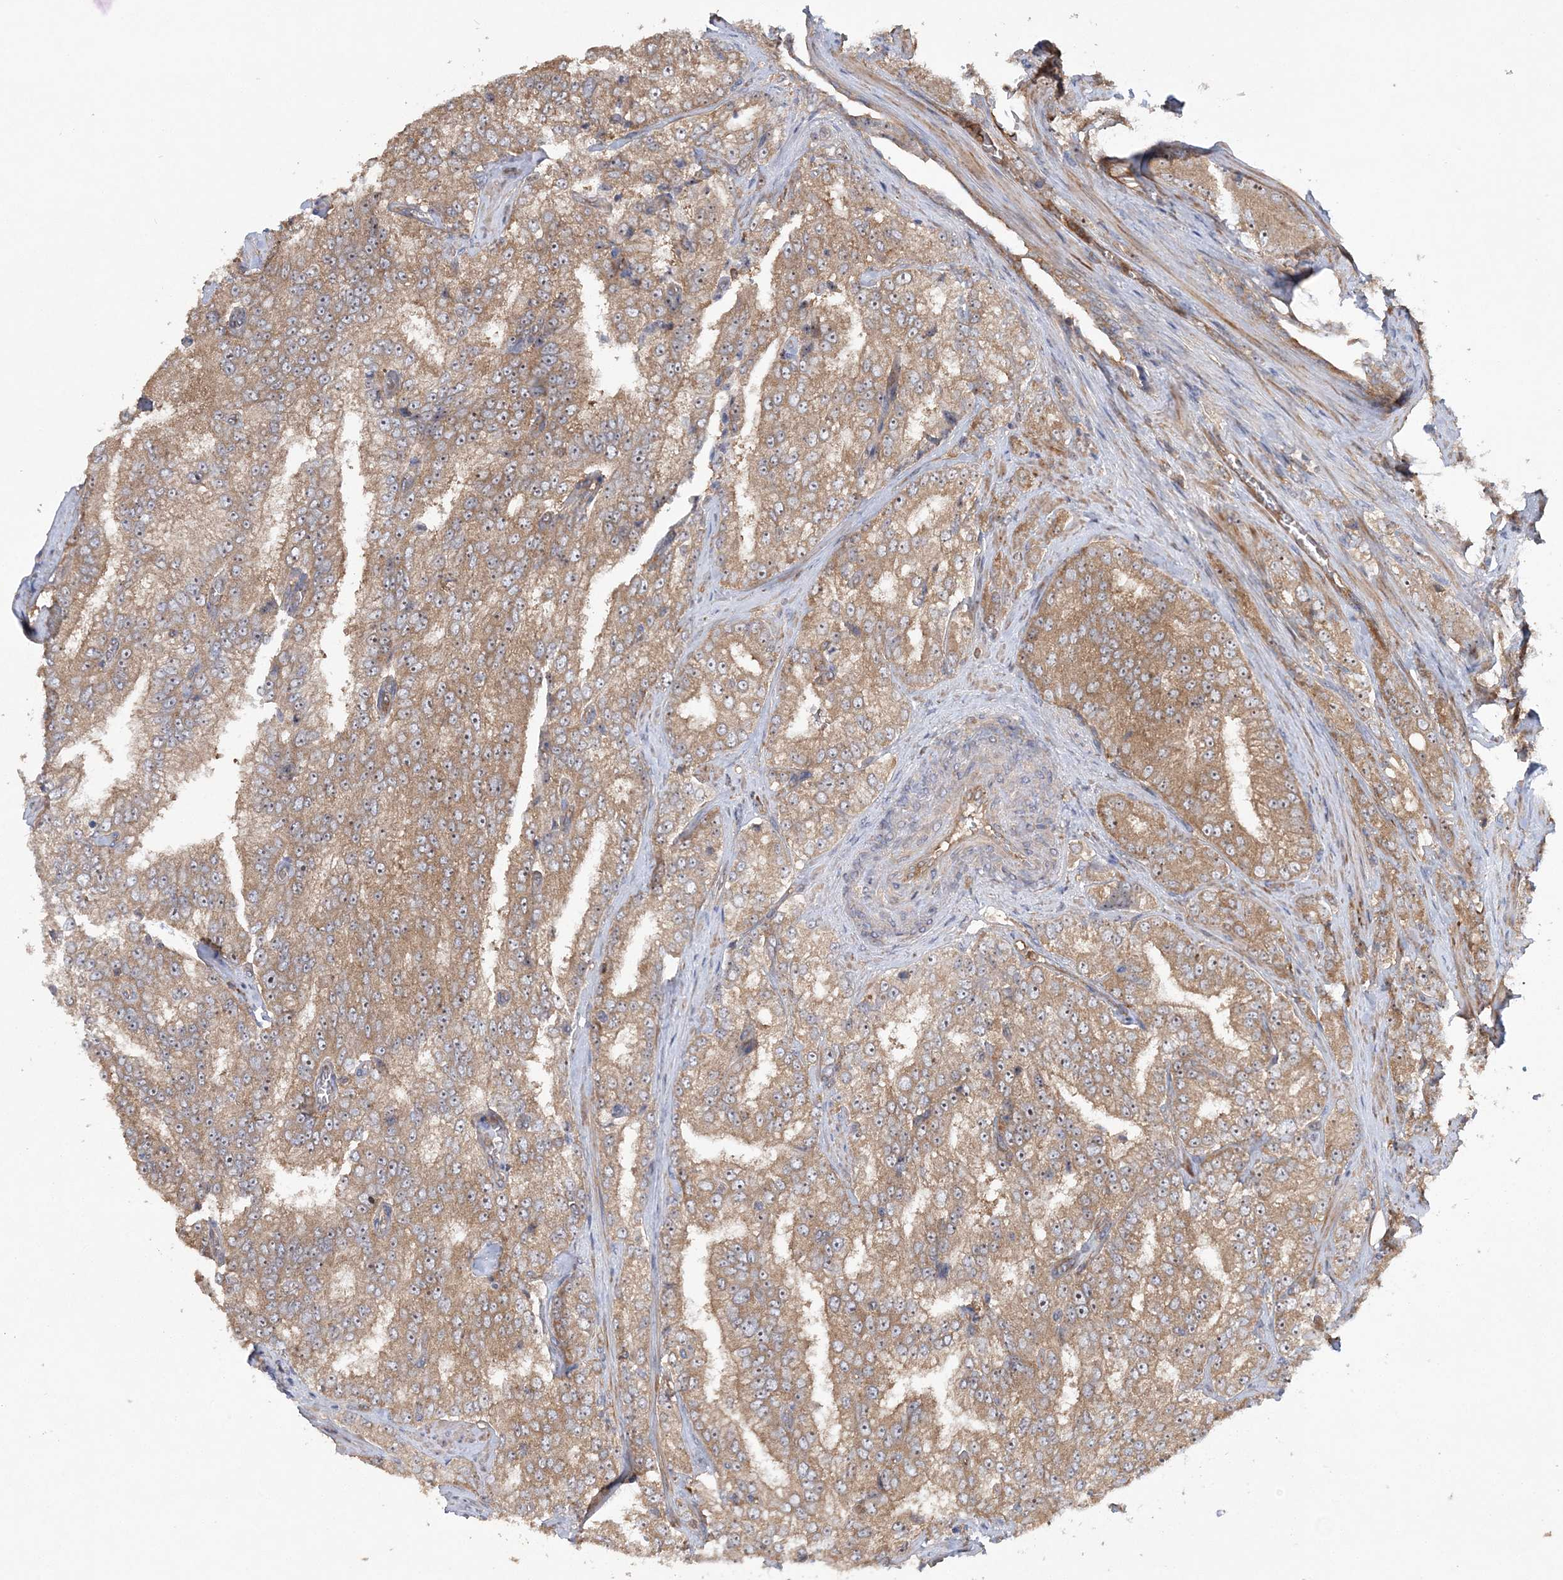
{"staining": {"intensity": "moderate", "quantity": ">75%", "location": "cytoplasmic/membranous"}, "tissue": "prostate cancer", "cell_type": "Tumor cells", "image_type": "cancer", "snomed": [{"axis": "morphology", "description": "Adenocarcinoma, High grade"}, {"axis": "topography", "description": "Prostate"}], "caption": "Brown immunohistochemical staining in human prostate cancer (adenocarcinoma (high-grade)) exhibits moderate cytoplasmic/membranous positivity in about >75% of tumor cells.", "gene": "ACAP2", "patient": {"sex": "male", "age": 58}}